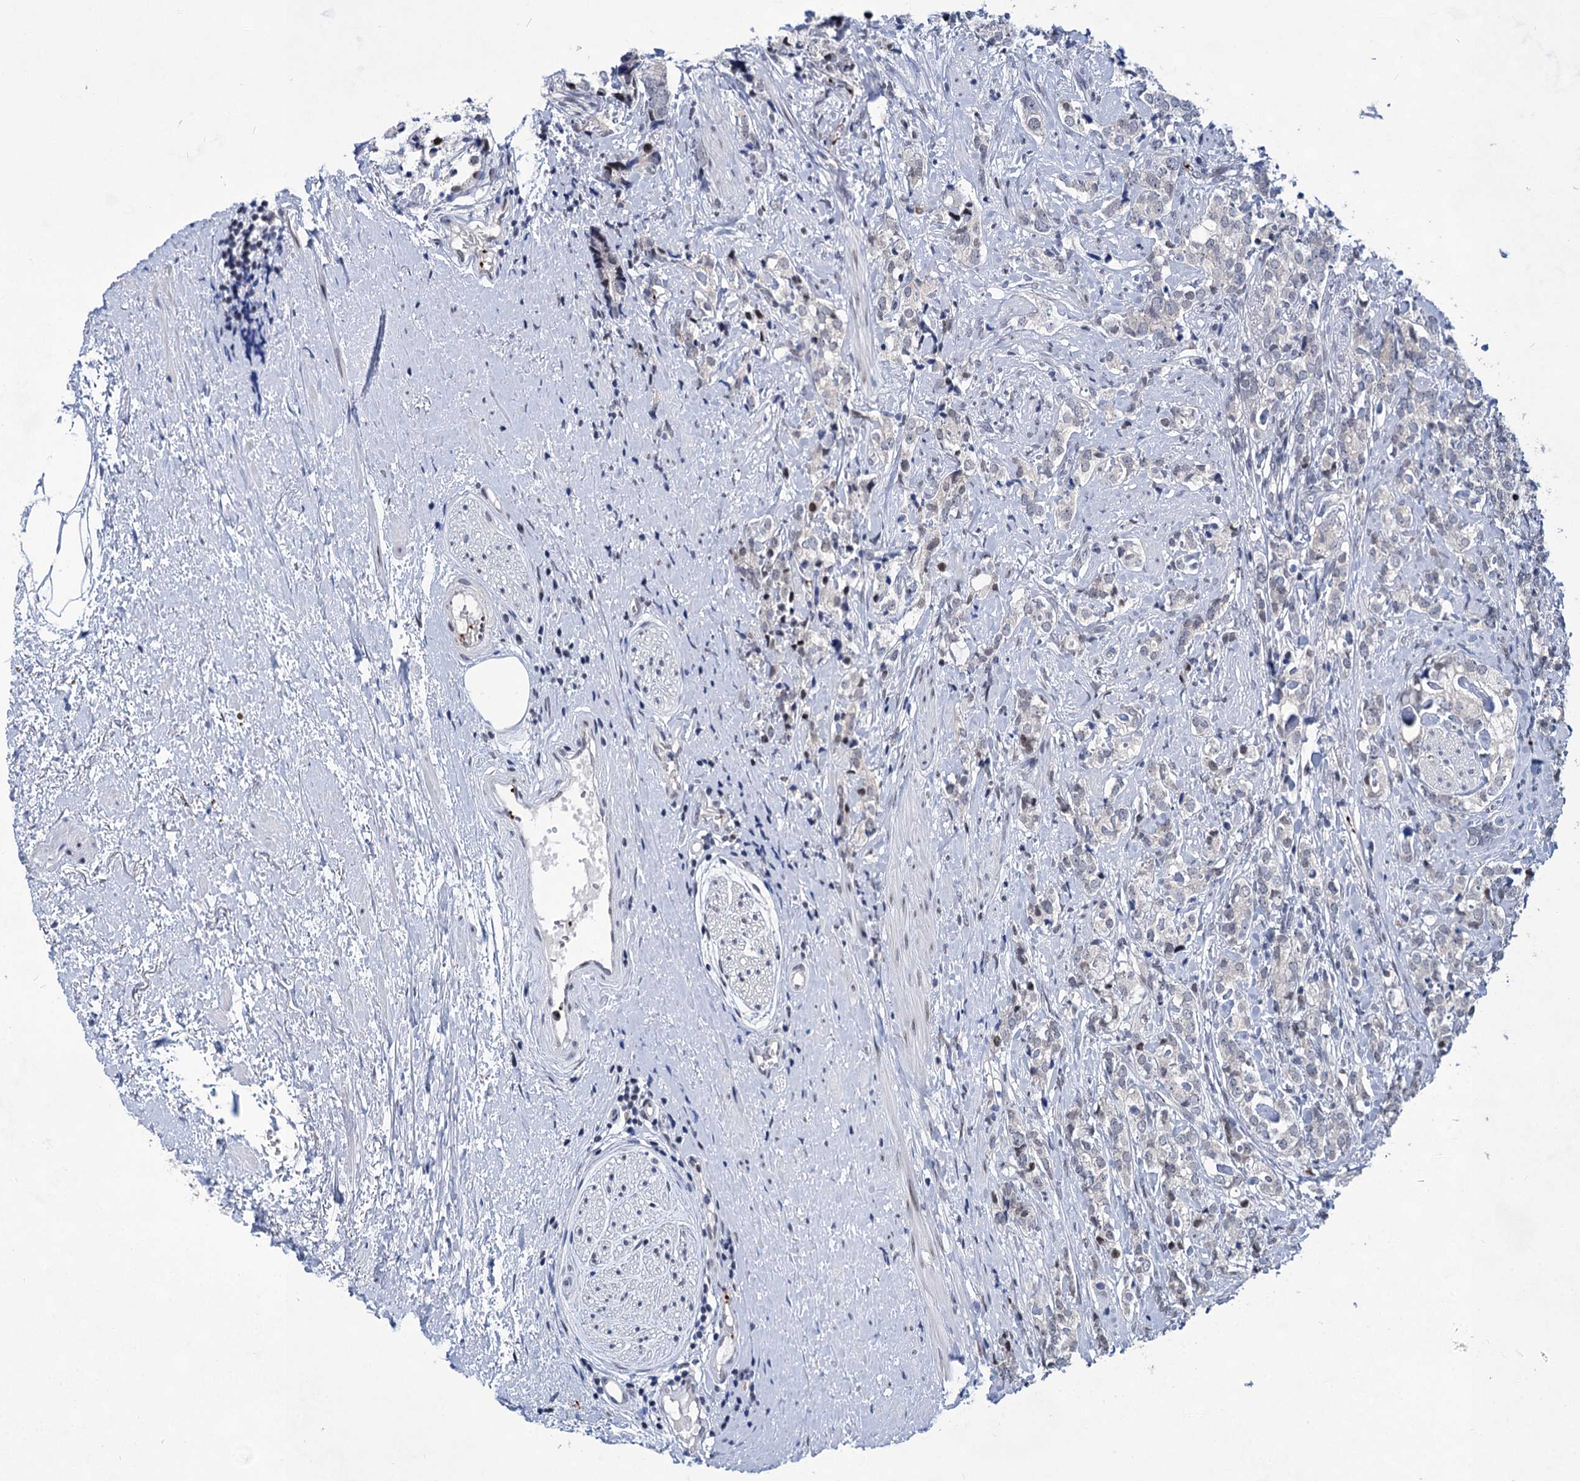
{"staining": {"intensity": "negative", "quantity": "none", "location": "none"}, "tissue": "prostate cancer", "cell_type": "Tumor cells", "image_type": "cancer", "snomed": [{"axis": "morphology", "description": "Adenocarcinoma, High grade"}, {"axis": "topography", "description": "Prostate"}], "caption": "Immunohistochemistry (IHC) micrograph of neoplastic tissue: human prostate cancer stained with DAB (3,3'-diaminobenzidine) reveals no significant protein expression in tumor cells.", "gene": "MON2", "patient": {"sex": "male", "age": 69}}